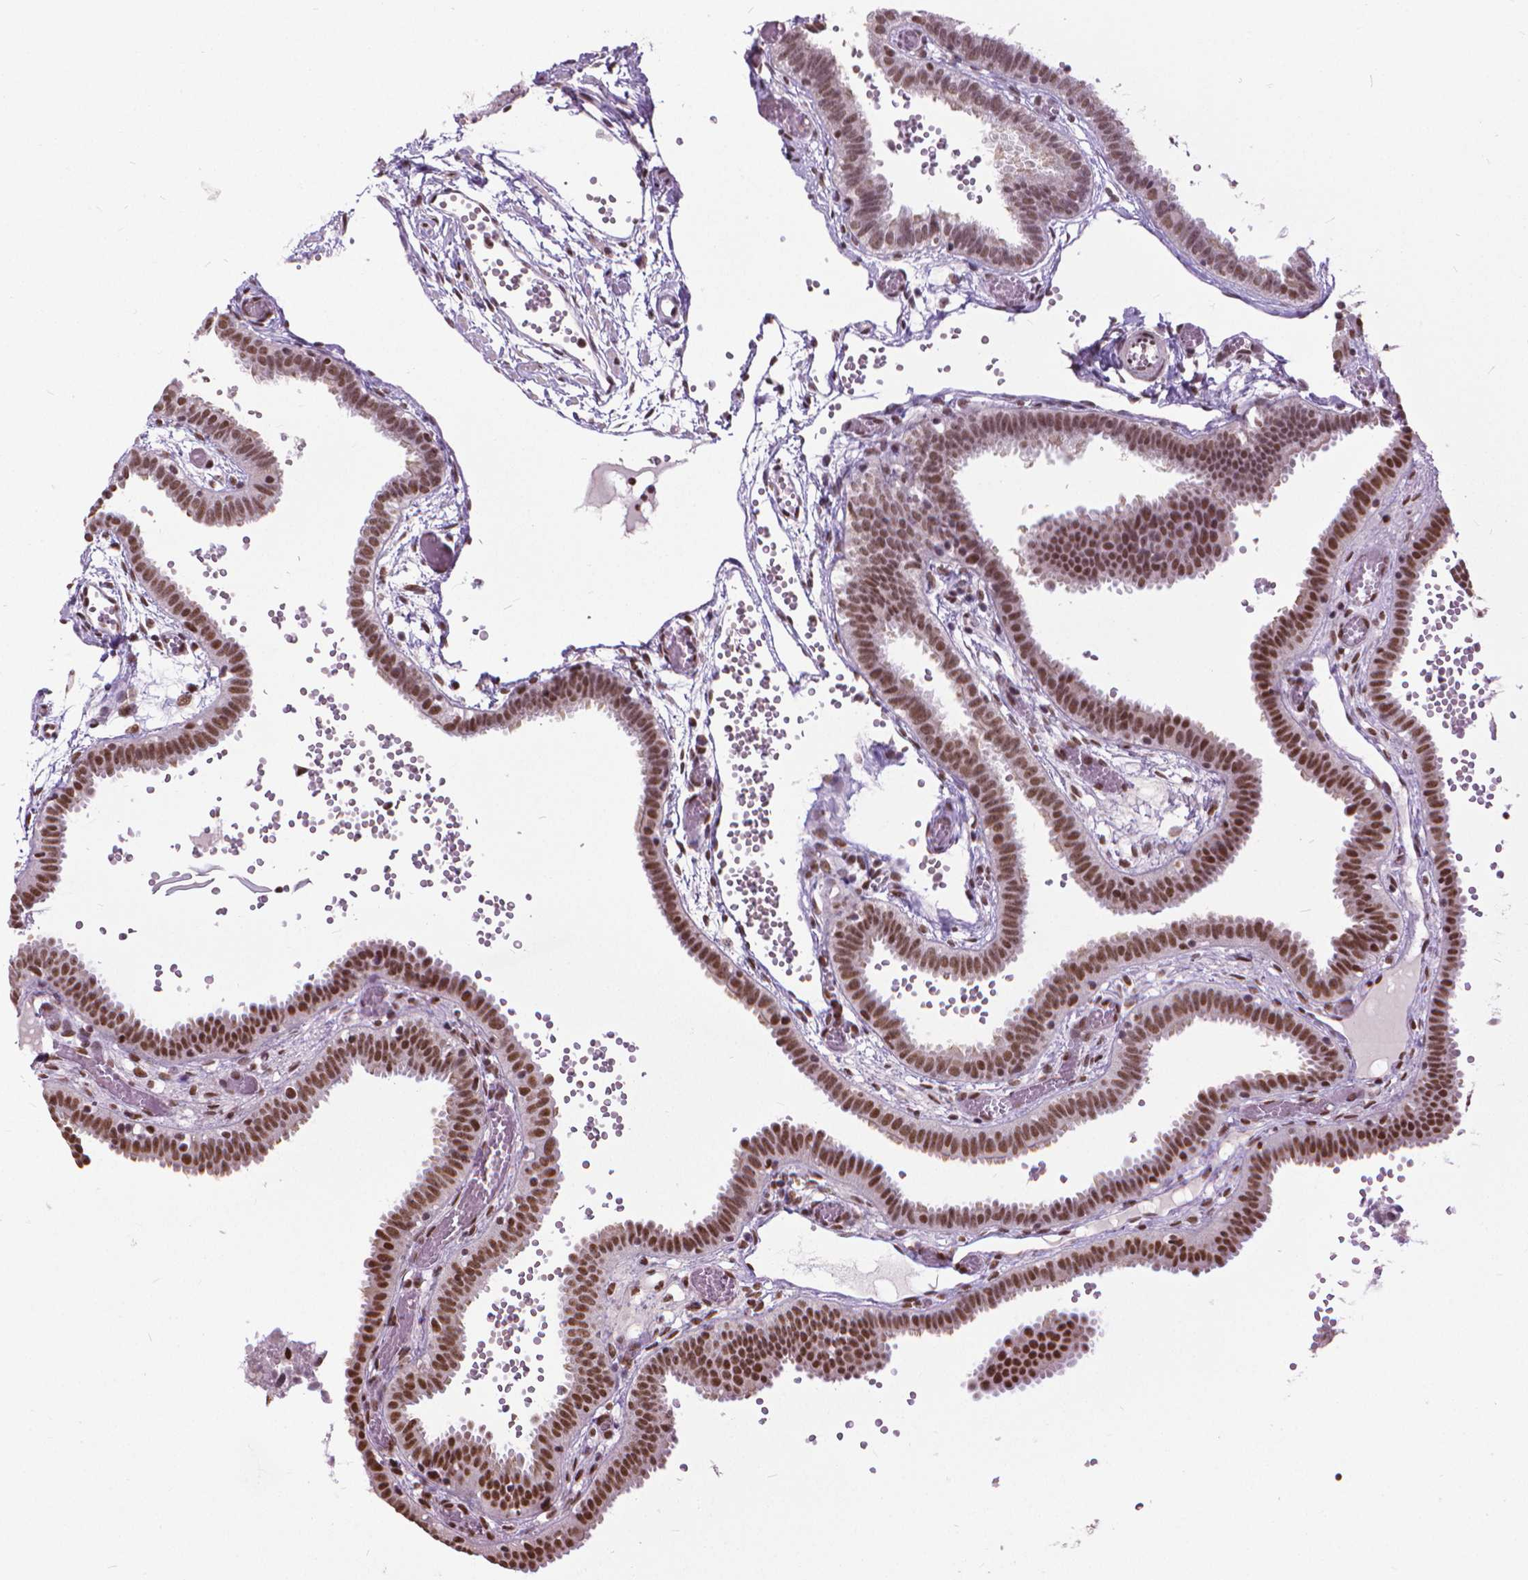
{"staining": {"intensity": "strong", "quantity": ">75%", "location": "nuclear"}, "tissue": "fallopian tube", "cell_type": "Glandular cells", "image_type": "normal", "snomed": [{"axis": "morphology", "description": "Normal tissue, NOS"}, {"axis": "topography", "description": "Fallopian tube"}], "caption": "Approximately >75% of glandular cells in normal fallopian tube demonstrate strong nuclear protein staining as visualized by brown immunohistochemical staining.", "gene": "AKAP8", "patient": {"sex": "female", "age": 37}}